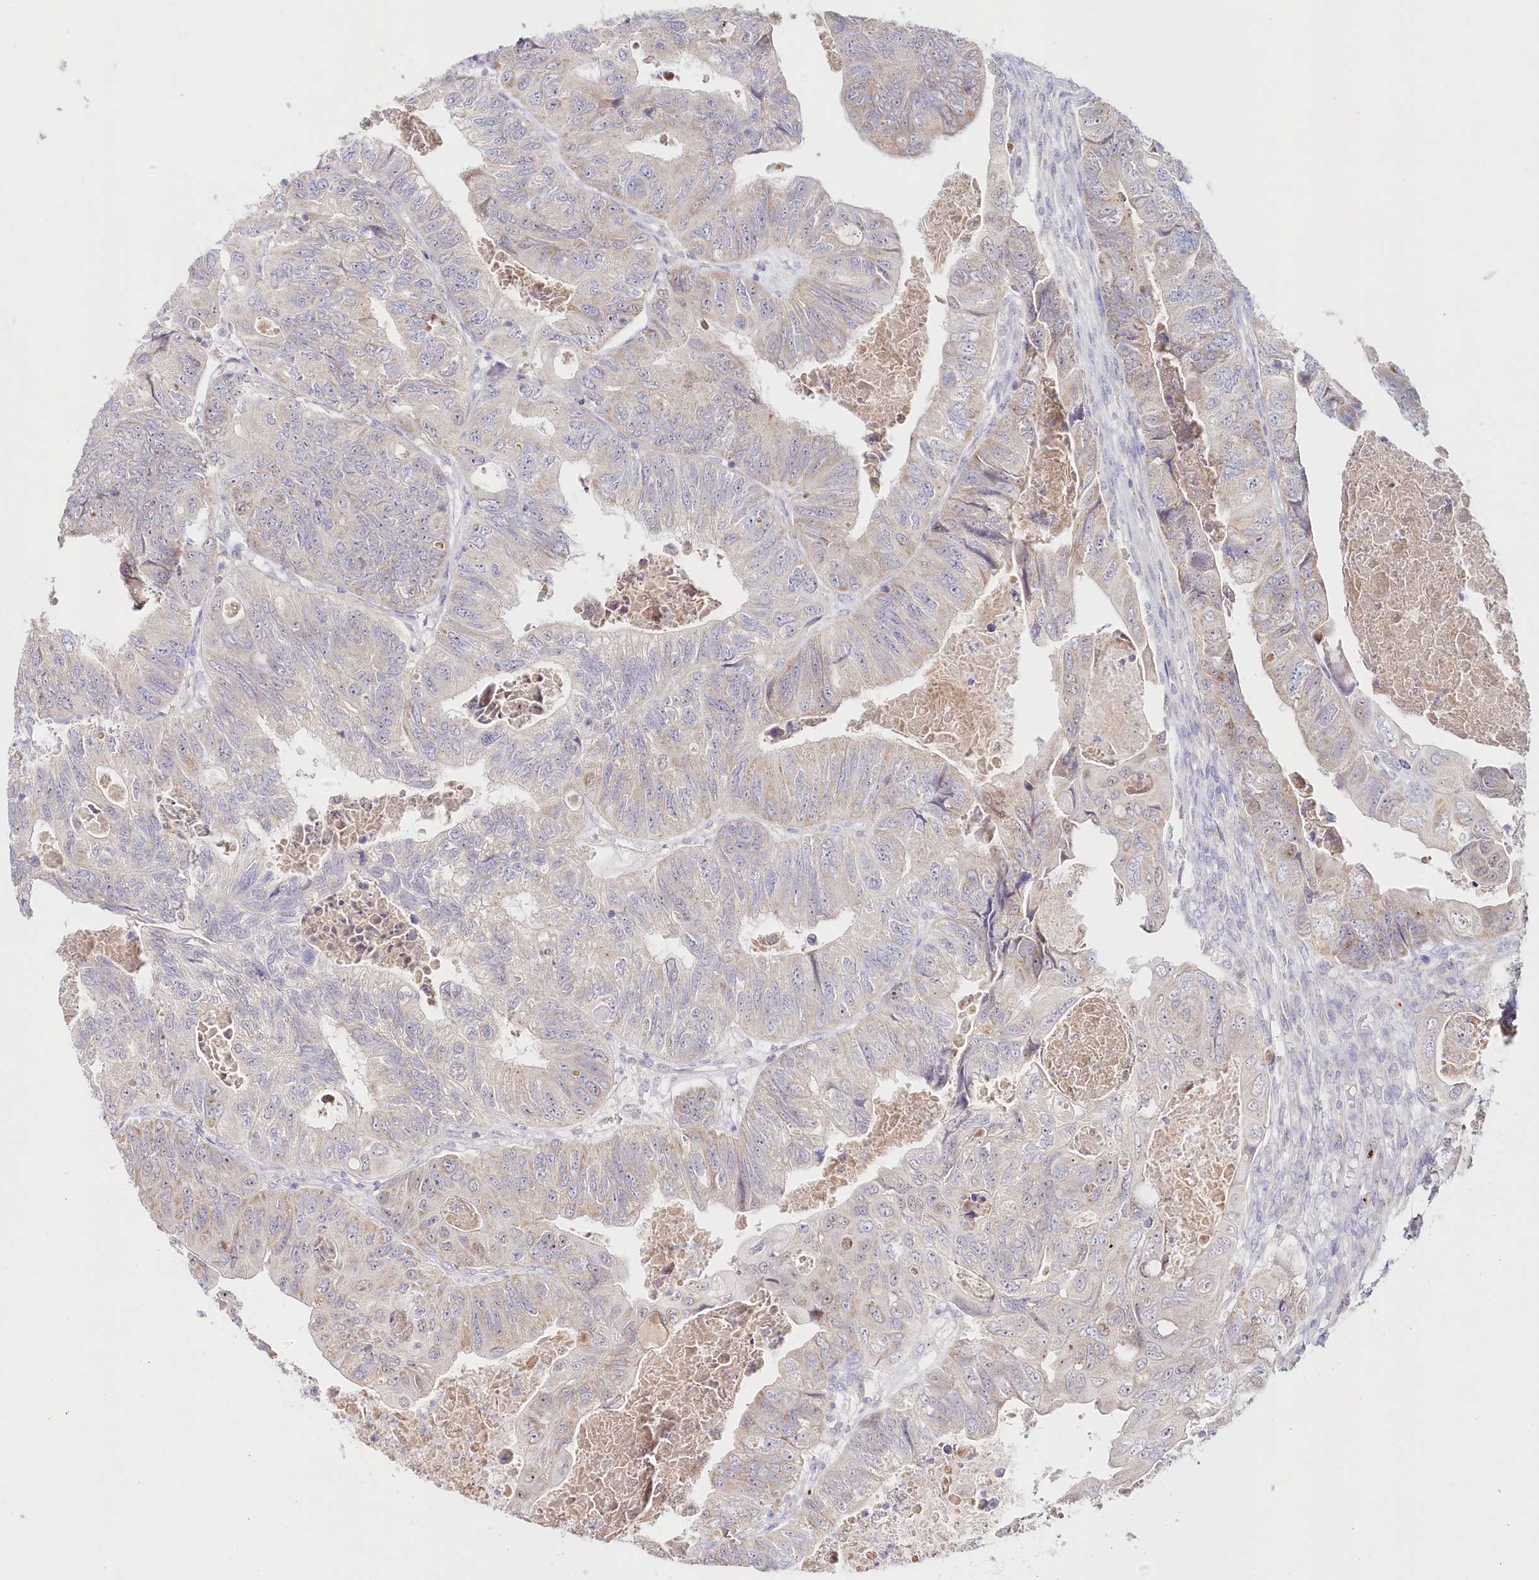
{"staining": {"intensity": "weak", "quantity": "25%-75%", "location": "cytoplasmic/membranous"}, "tissue": "colorectal cancer", "cell_type": "Tumor cells", "image_type": "cancer", "snomed": [{"axis": "morphology", "description": "Adenocarcinoma, NOS"}, {"axis": "topography", "description": "Rectum"}], "caption": "Protein staining by IHC demonstrates weak cytoplasmic/membranous positivity in about 25%-75% of tumor cells in colorectal cancer (adenocarcinoma).", "gene": "PSAPL1", "patient": {"sex": "male", "age": 63}}